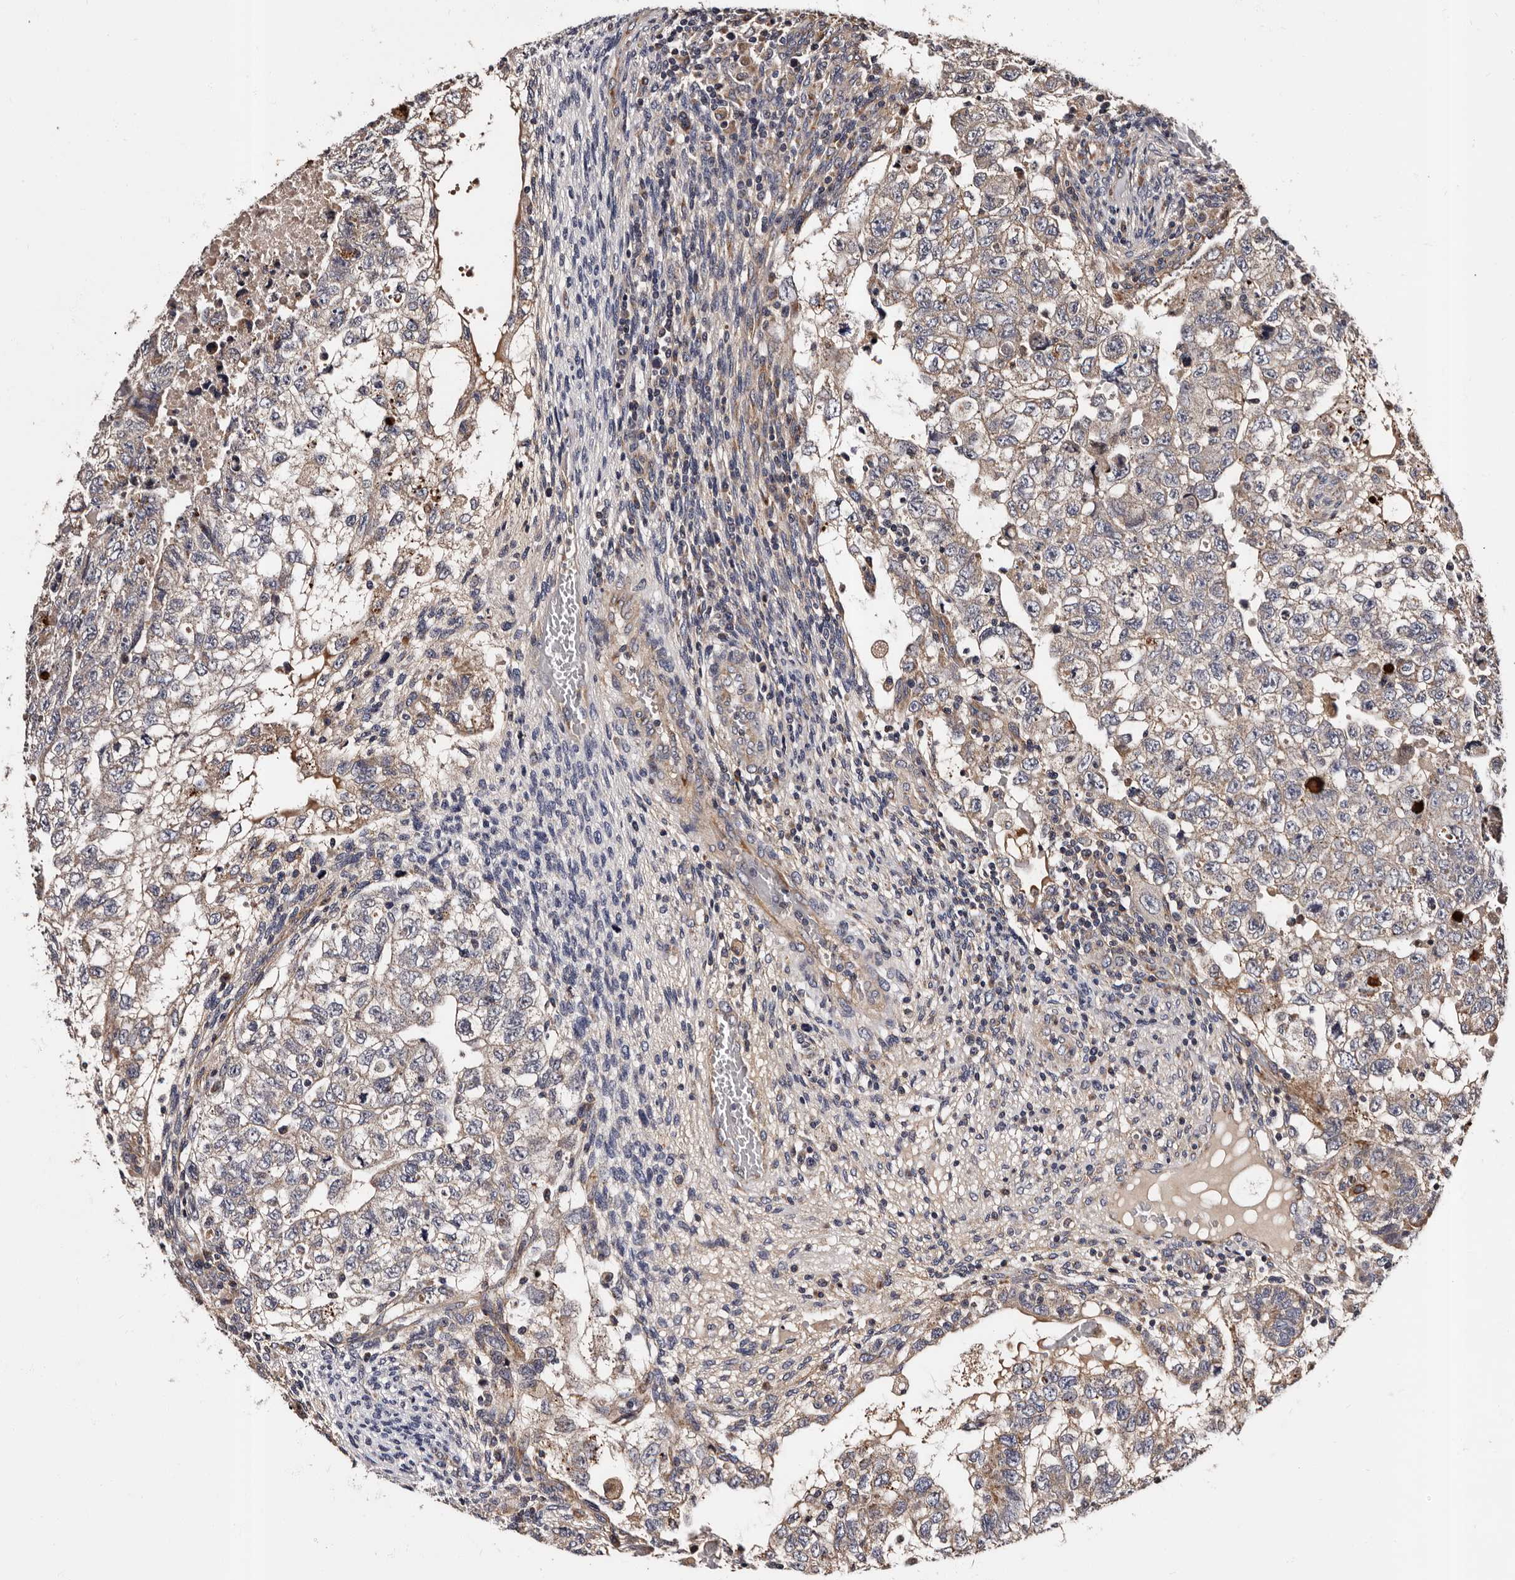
{"staining": {"intensity": "weak", "quantity": "25%-75%", "location": "cytoplasmic/membranous"}, "tissue": "testis cancer", "cell_type": "Tumor cells", "image_type": "cancer", "snomed": [{"axis": "morphology", "description": "Carcinoma, Embryonal, NOS"}, {"axis": "topography", "description": "Testis"}], "caption": "DAB immunohistochemical staining of human testis embryonal carcinoma shows weak cytoplasmic/membranous protein expression in about 25%-75% of tumor cells.", "gene": "ADCK5", "patient": {"sex": "male", "age": 36}}